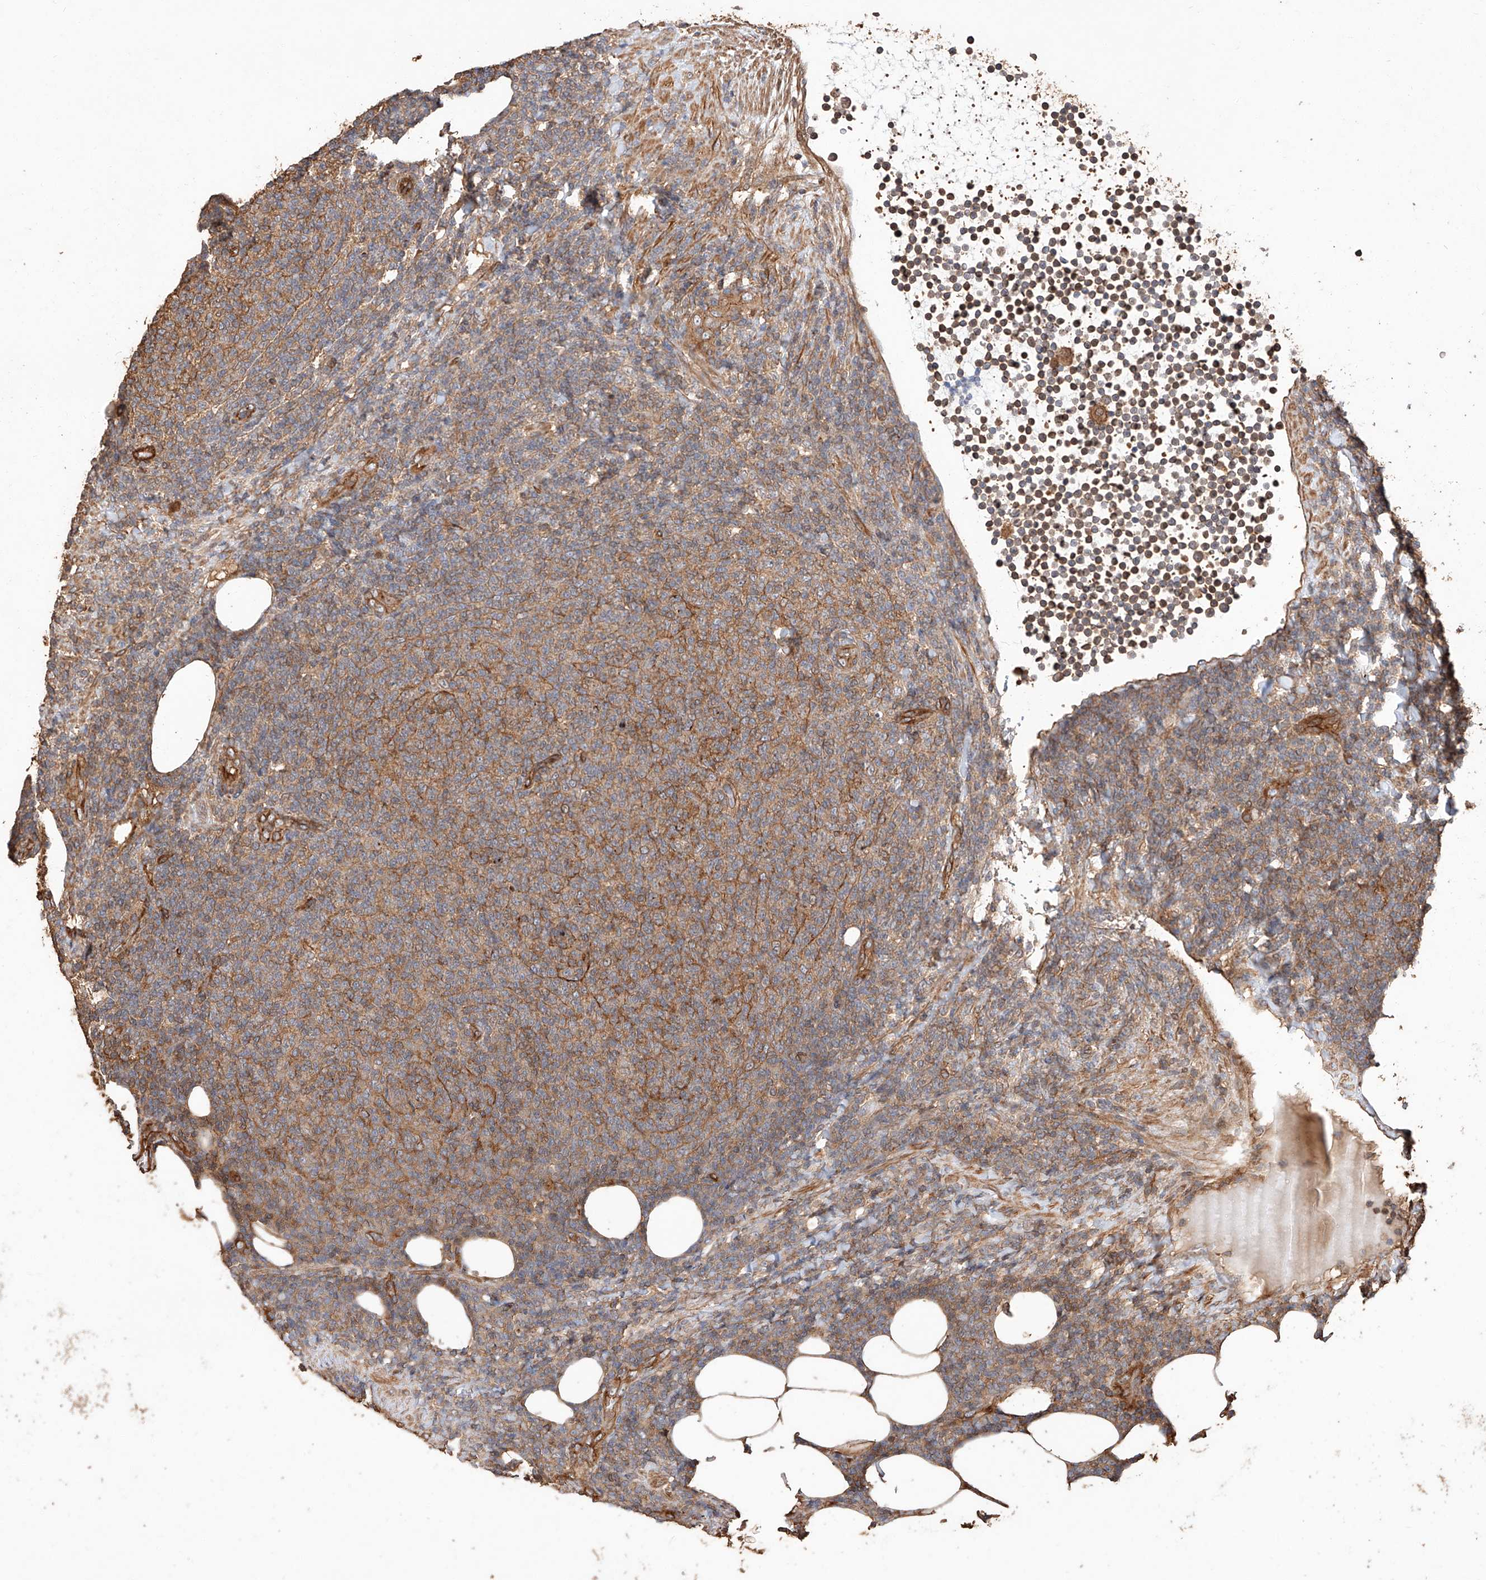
{"staining": {"intensity": "moderate", "quantity": "25%-75%", "location": "cytoplasmic/membranous"}, "tissue": "lymphoma", "cell_type": "Tumor cells", "image_type": "cancer", "snomed": [{"axis": "morphology", "description": "Malignant lymphoma, non-Hodgkin's type, Low grade"}, {"axis": "topography", "description": "Lymph node"}], "caption": "DAB immunohistochemical staining of human lymphoma demonstrates moderate cytoplasmic/membranous protein expression in approximately 25%-75% of tumor cells. (brown staining indicates protein expression, while blue staining denotes nuclei).", "gene": "GHDC", "patient": {"sex": "male", "age": 66}}